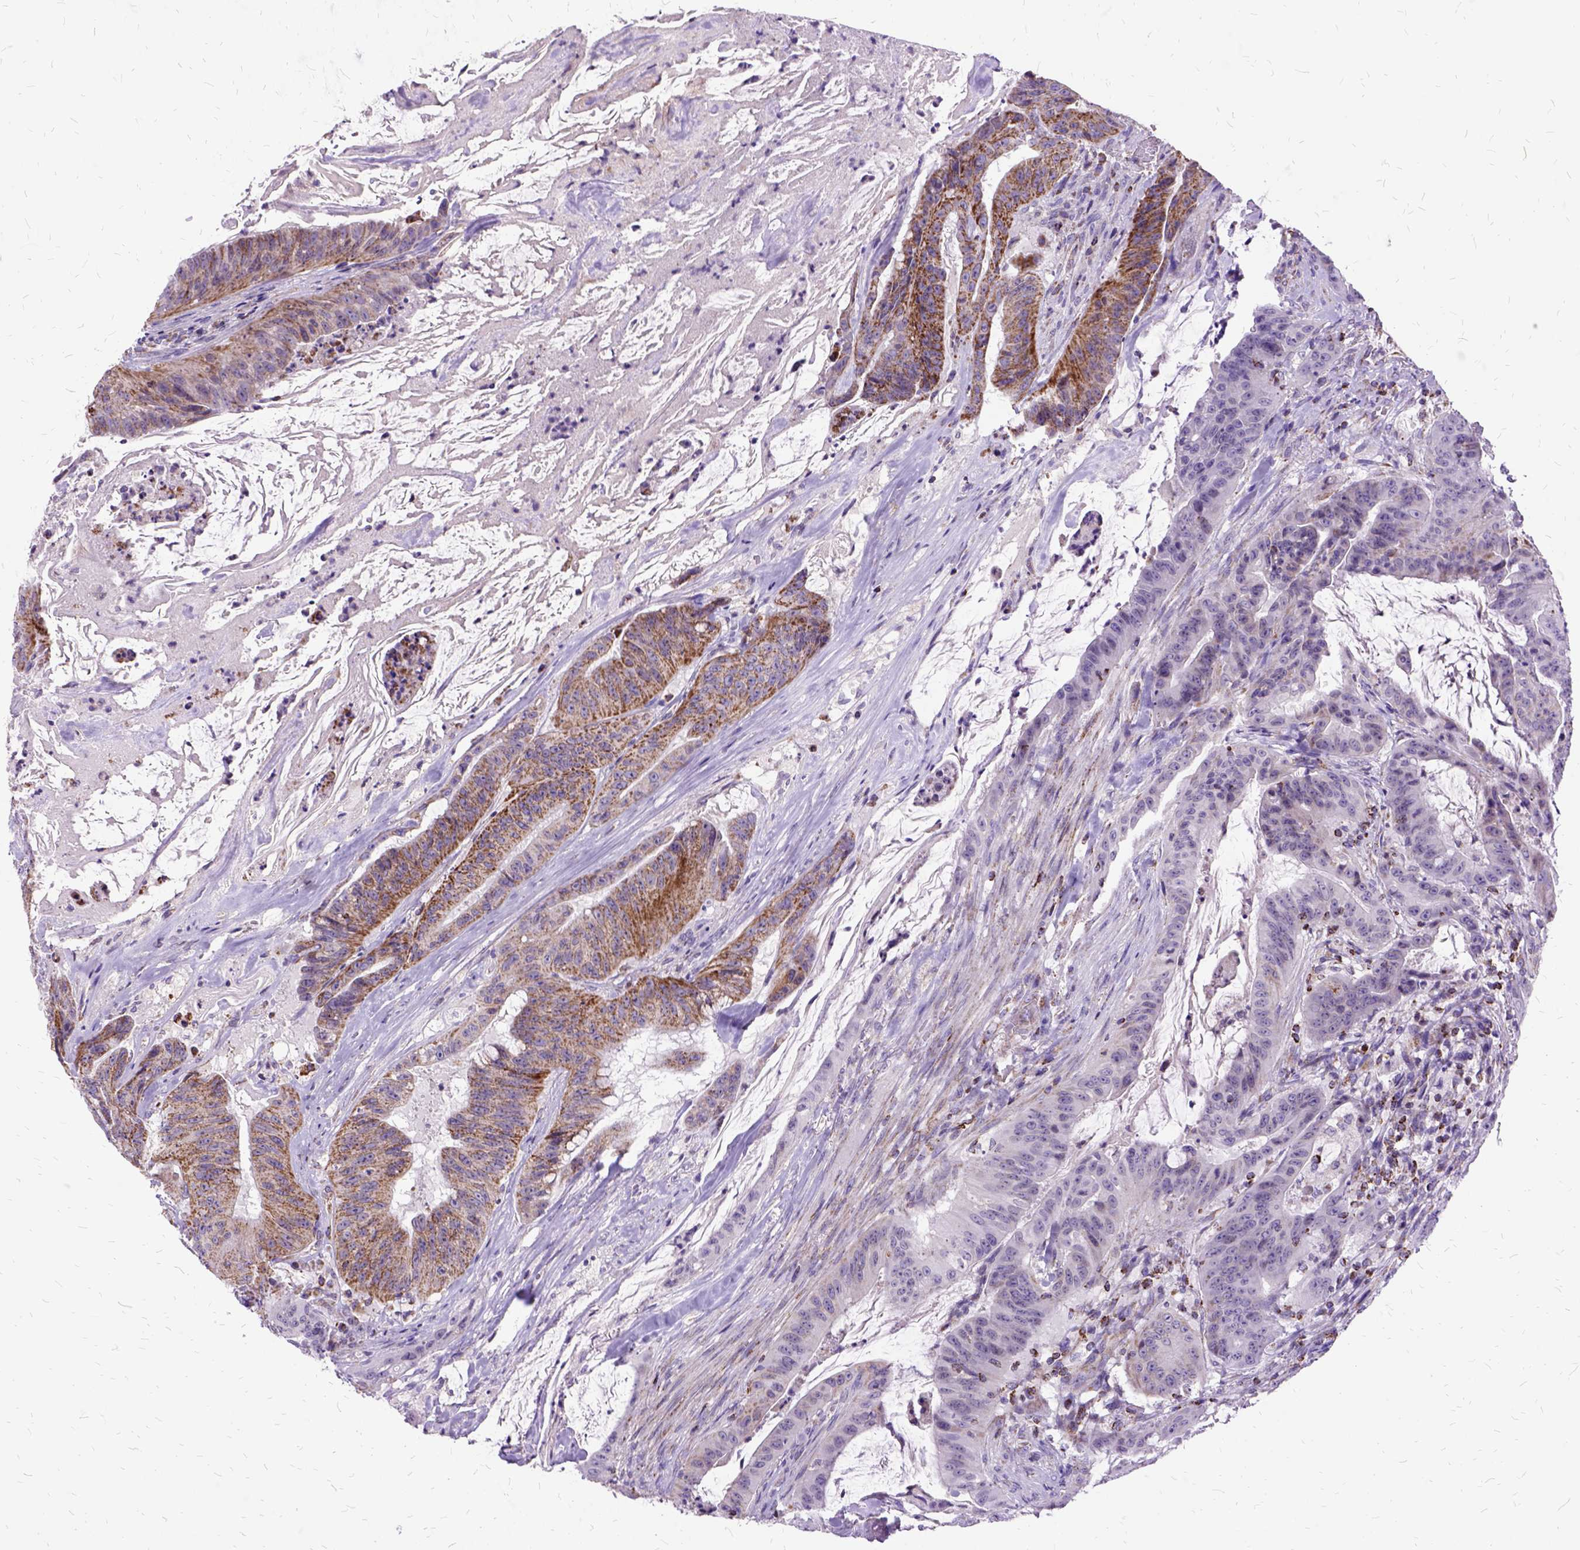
{"staining": {"intensity": "moderate", "quantity": "25%-75%", "location": "cytoplasmic/membranous"}, "tissue": "colorectal cancer", "cell_type": "Tumor cells", "image_type": "cancer", "snomed": [{"axis": "morphology", "description": "Adenocarcinoma, NOS"}, {"axis": "topography", "description": "Colon"}], "caption": "IHC of colorectal cancer (adenocarcinoma) displays medium levels of moderate cytoplasmic/membranous staining in about 25%-75% of tumor cells. The staining was performed using DAB to visualize the protein expression in brown, while the nuclei were stained in blue with hematoxylin (Magnification: 20x).", "gene": "OXCT1", "patient": {"sex": "male", "age": 33}}